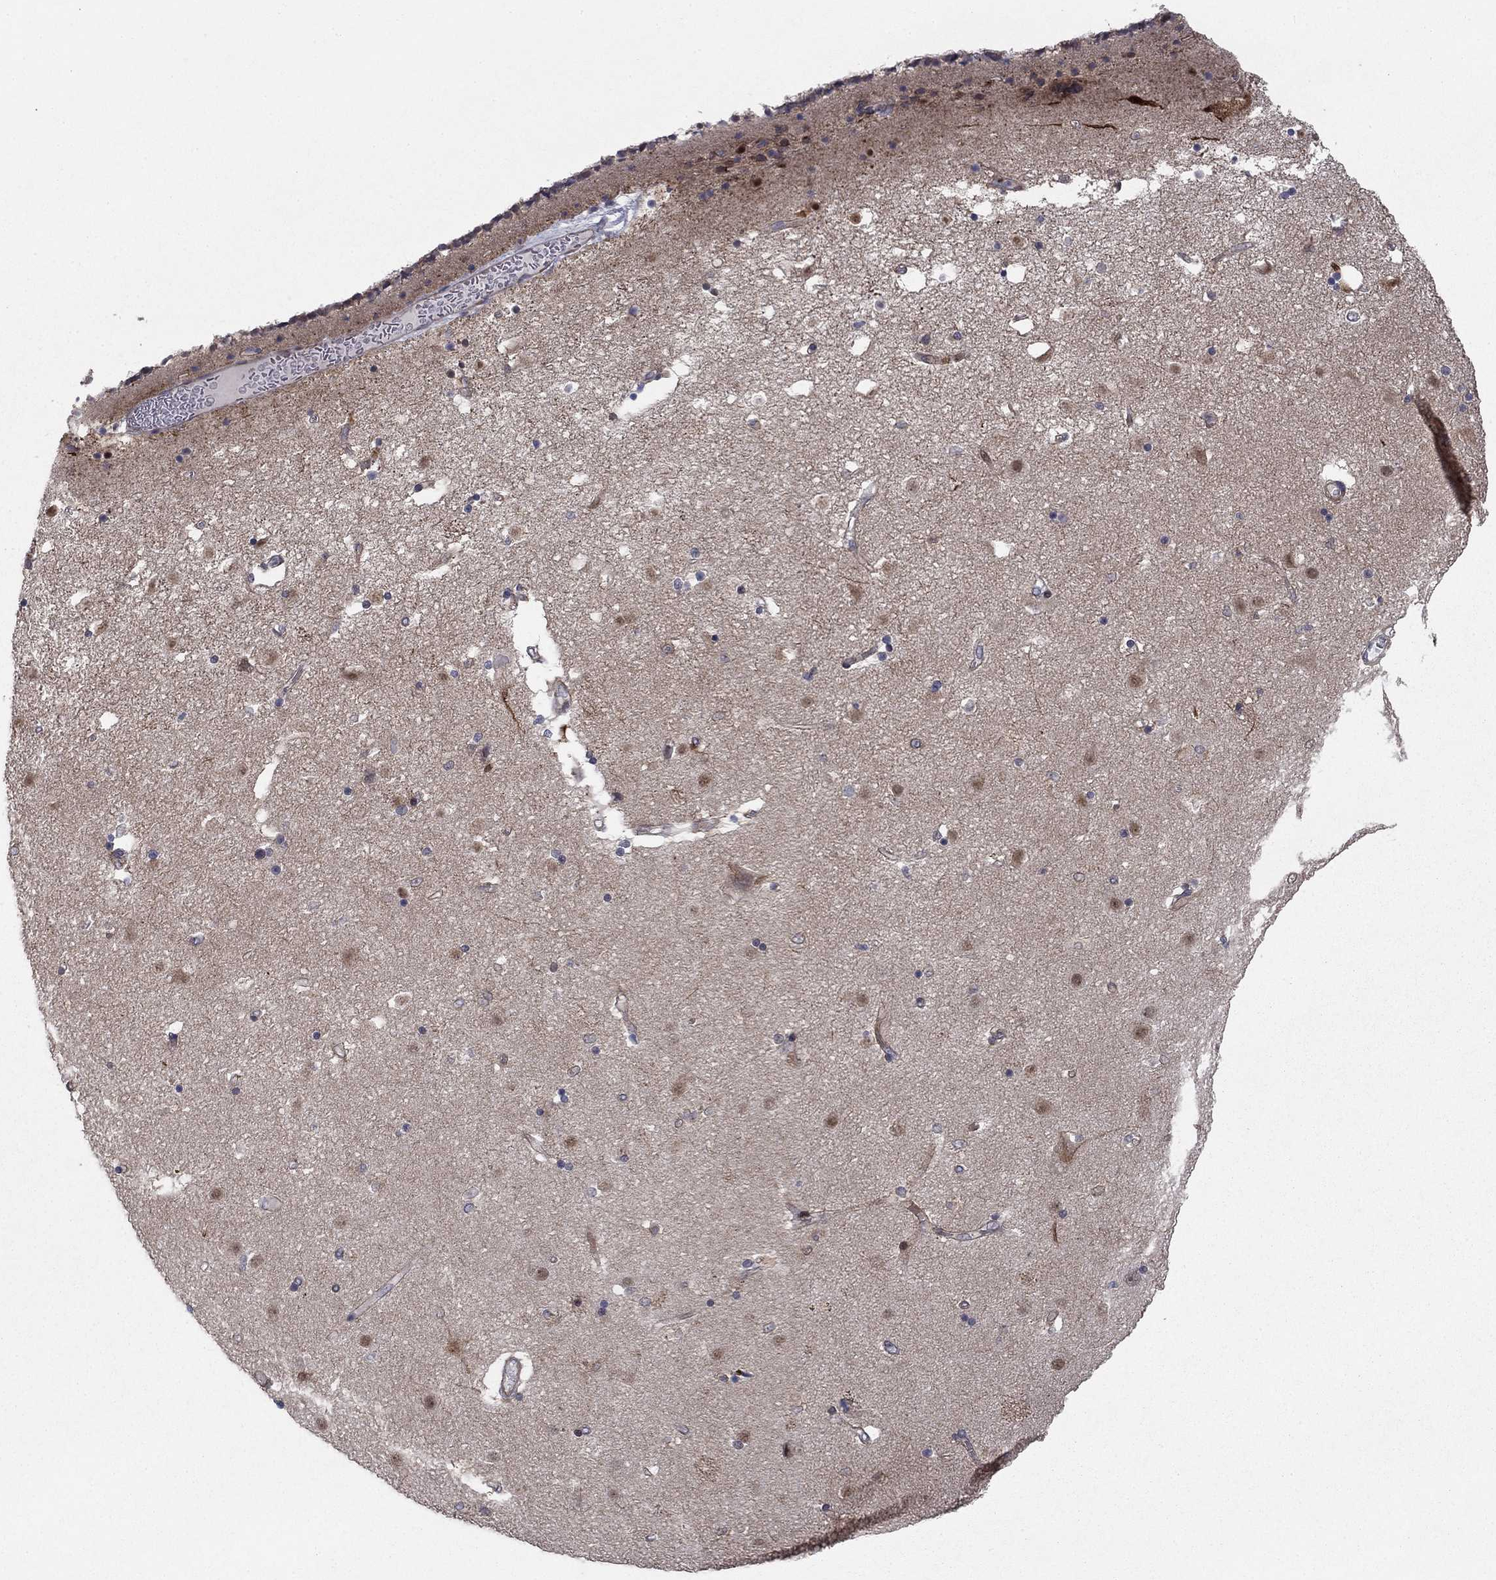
{"staining": {"intensity": "strong", "quantity": "<25%", "location": "nuclear"}, "tissue": "caudate", "cell_type": "Glial cells", "image_type": "normal", "snomed": [{"axis": "morphology", "description": "Normal tissue, NOS"}, {"axis": "topography", "description": "Lateral ventricle wall"}], "caption": "IHC image of unremarkable caudate: caudate stained using IHC displays medium levels of strong protein expression localized specifically in the nuclear of glial cells, appearing as a nuclear brown color.", "gene": "BCL11A", "patient": {"sex": "female", "age": 71}}